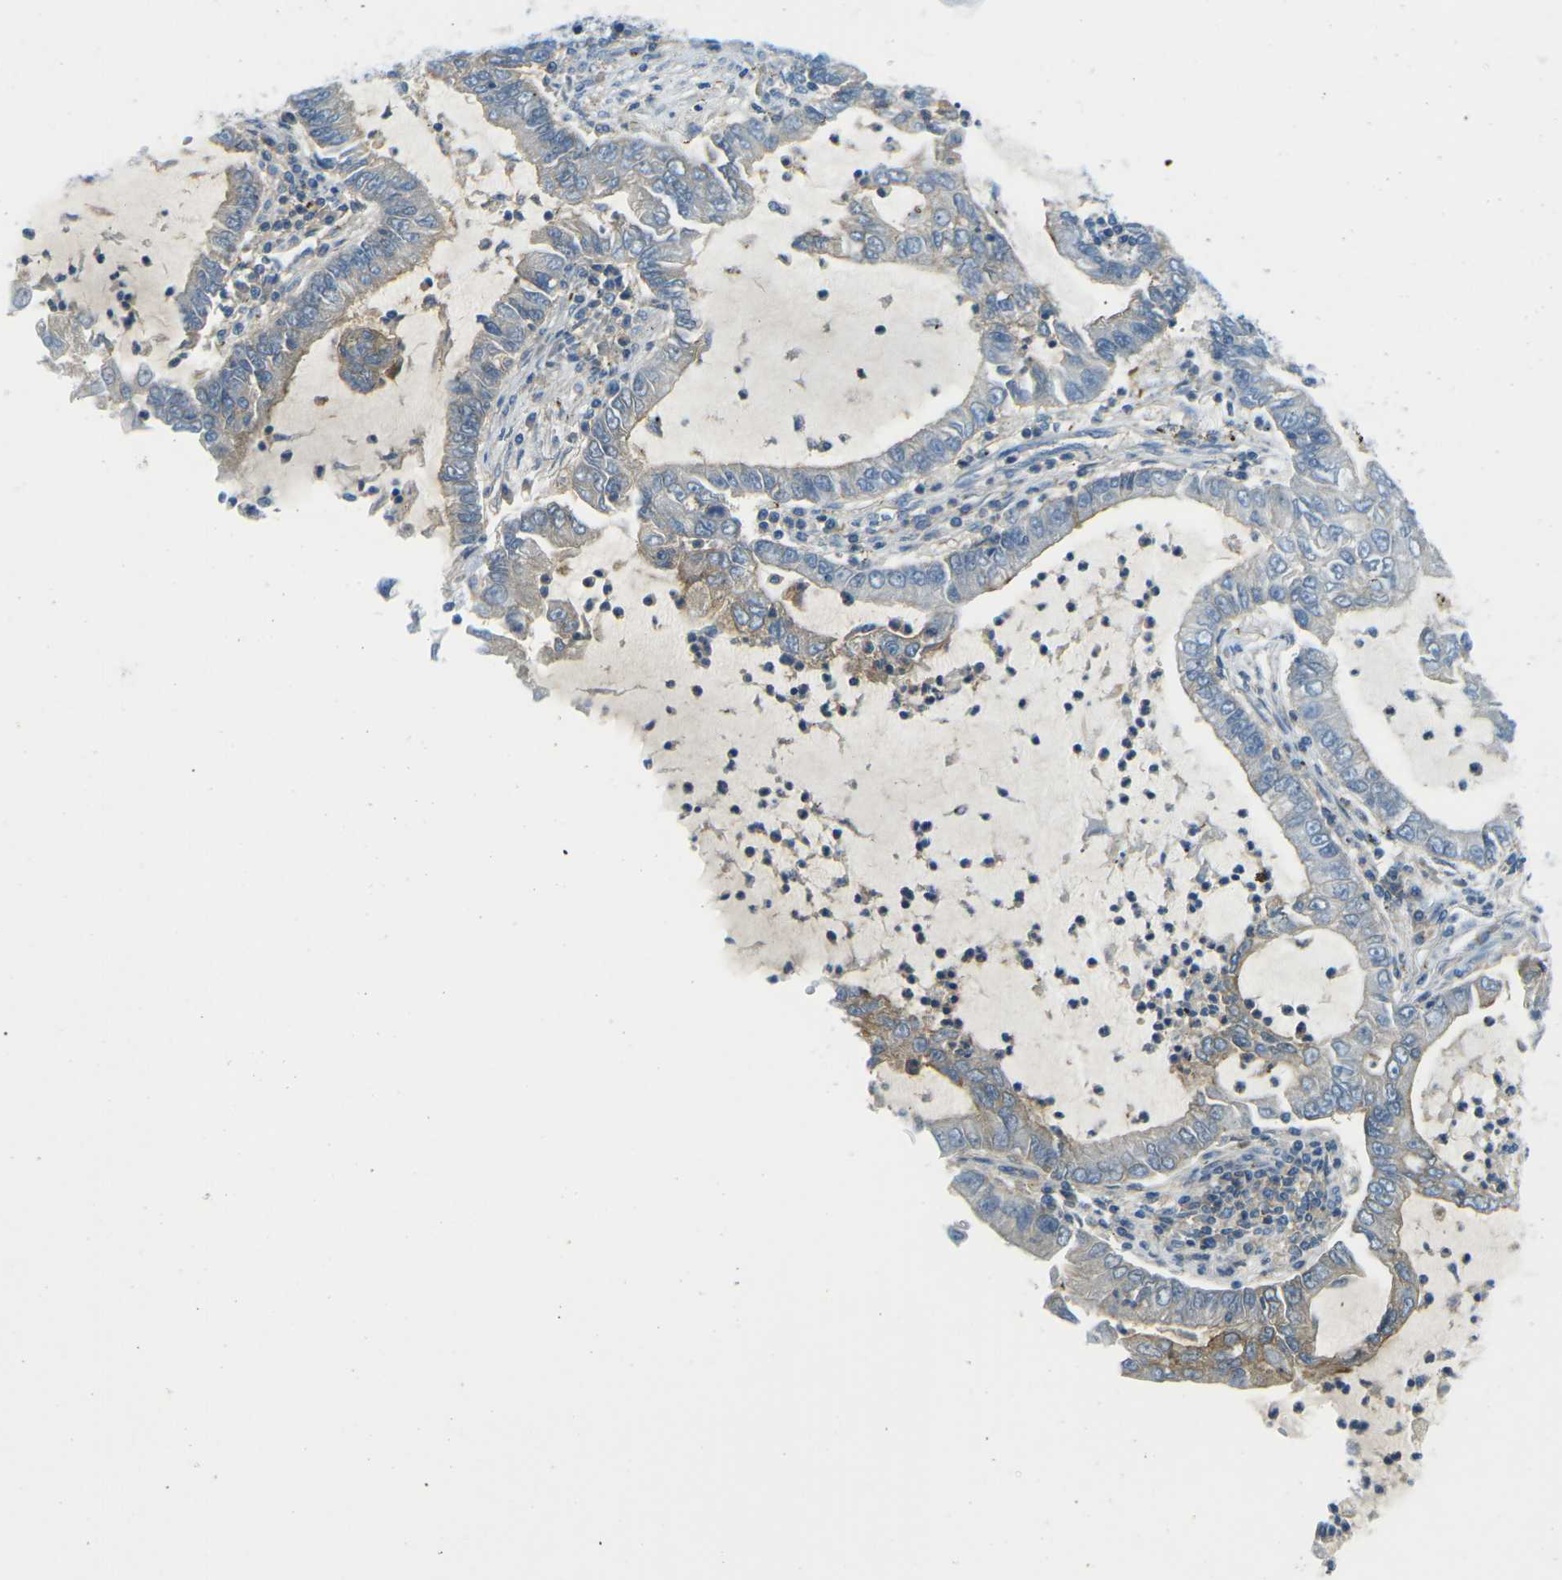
{"staining": {"intensity": "negative", "quantity": "none", "location": "none"}, "tissue": "lung cancer", "cell_type": "Tumor cells", "image_type": "cancer", "snomed": [{"axis": "morphology", "description": "Adenocarcinoma, NOS"}, {"axis": "topography", "description": "Lung"}], "caption": "This is an immunohistochemistry (IHC) micrograph of lung cancer (adenocarcinoma). There is no staining in tumor cells.", "gene": "CD47", "patient": {"sex": "female", "age": 51}}